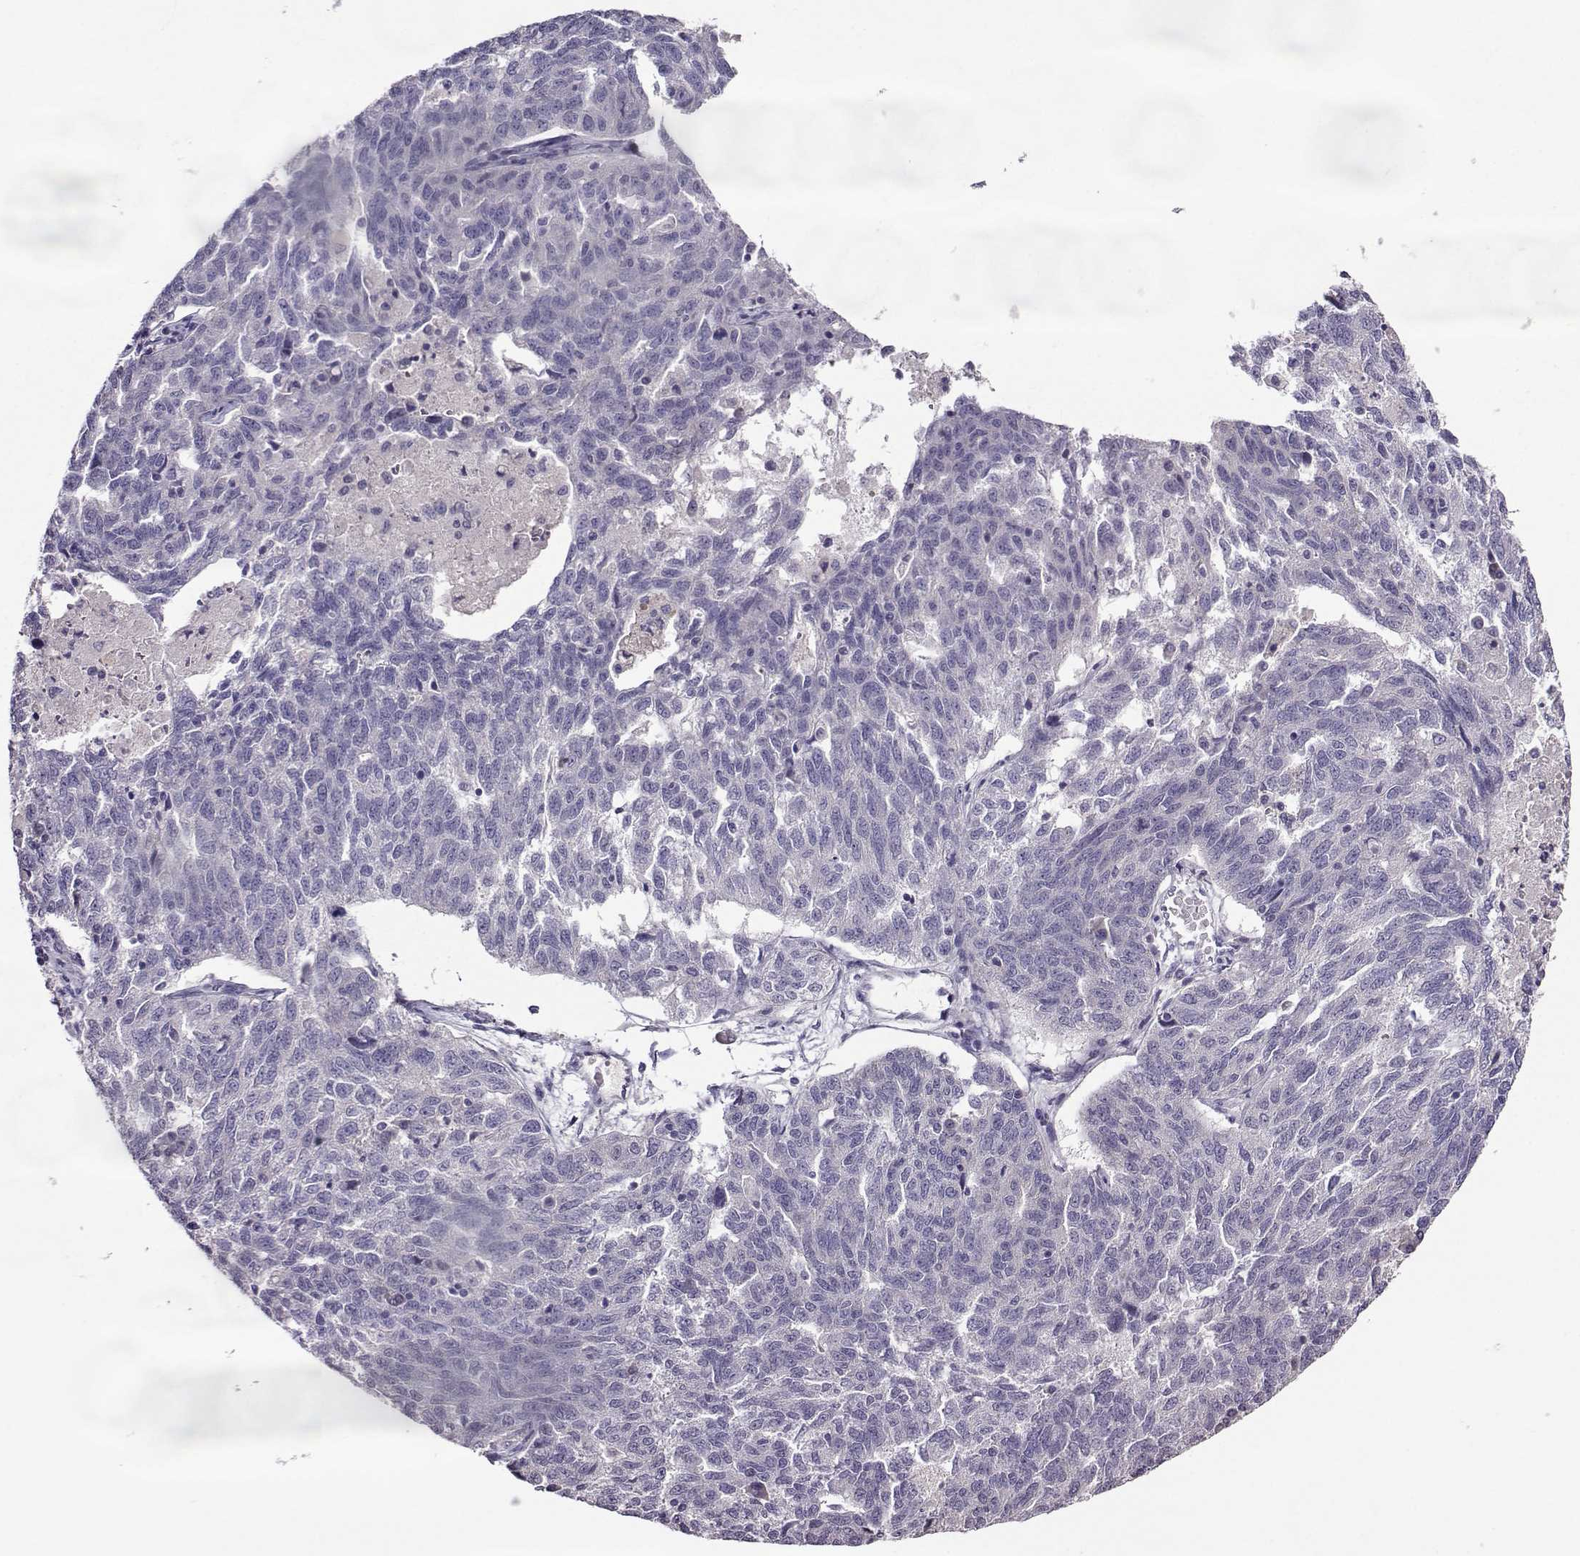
{"staining": {"intensity": "negative", "quantity": "none", "location": "none"}, "tissue": "ovarian cancer", "cell_type": "Tumor cells", "image_type": "cancer", "snomed": [{"axis": "morphology", "description": "Cystadenocarcinoma, serous, NOS"}, {"axis": "topography", "description": "Ovary"}], "caption": "Ovarian cancer stained for a protein using immunohistochemistry (IHC) demonstrates no staining tumor cells.", "gene": "DDX20", "patient": {"sex": "female", "age": 71}}